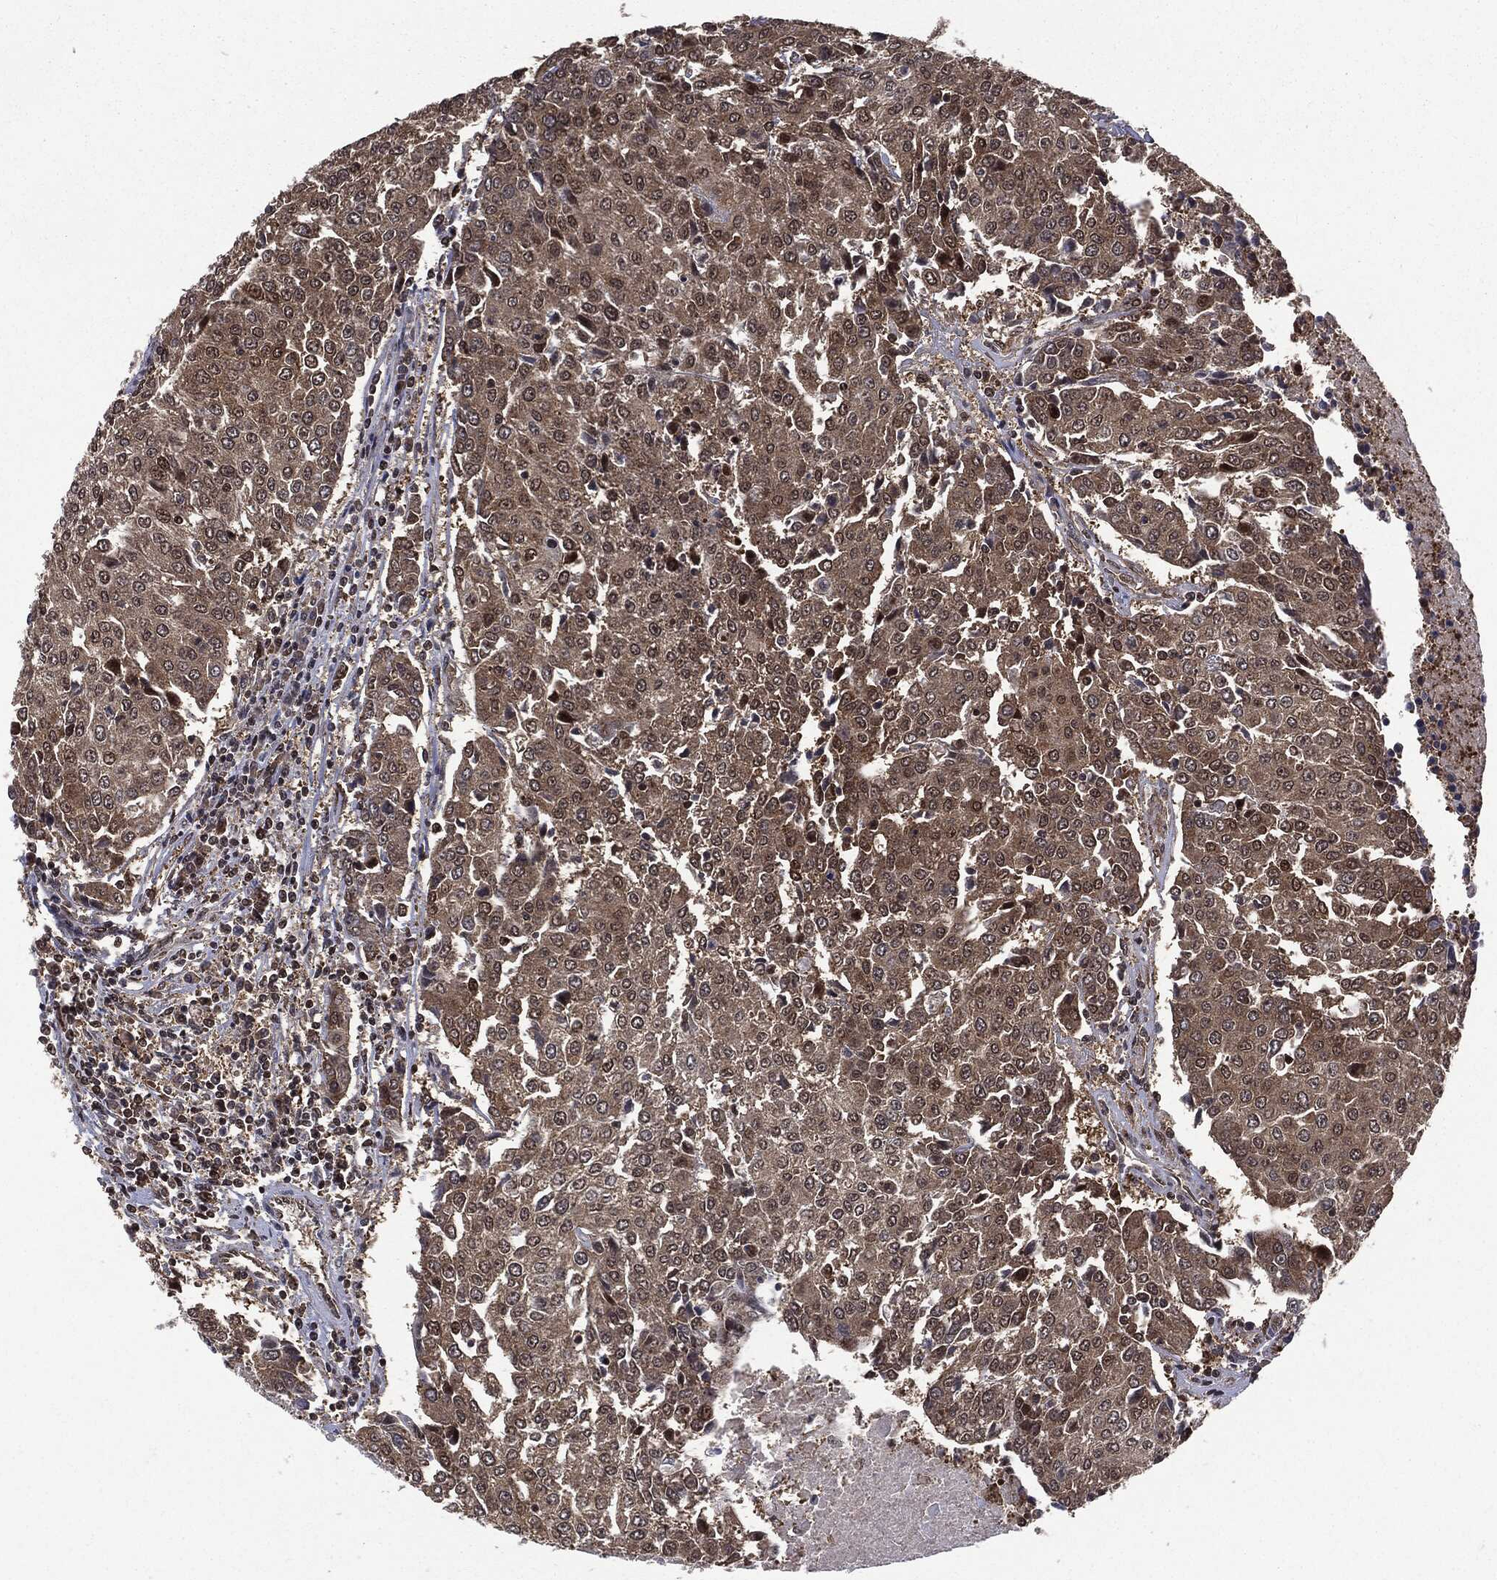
{"staining": {"intensity": "weak", "quantity": ">75%", "location": "nuclear"}, "tissue": "urothelial cancer", "cell_type": "Tumor cells", "image_type": "cancer", "snomed": [{"axis": "morphology", "description": "Urothelial carcinoma, High grade"}, {"axis": "topography", "description": "Urinary bladder"}], "caption": "Immunohistochemistry (IHC) (DAB (3,3'-diaminobenzidine)) staining of human urothelial carcinoma (high-grade) shows weak nuclear protein staining in approximately >75% of tumor cells.", "gene": "PTPA", "patient": {"sex": "female", "age": 85}}